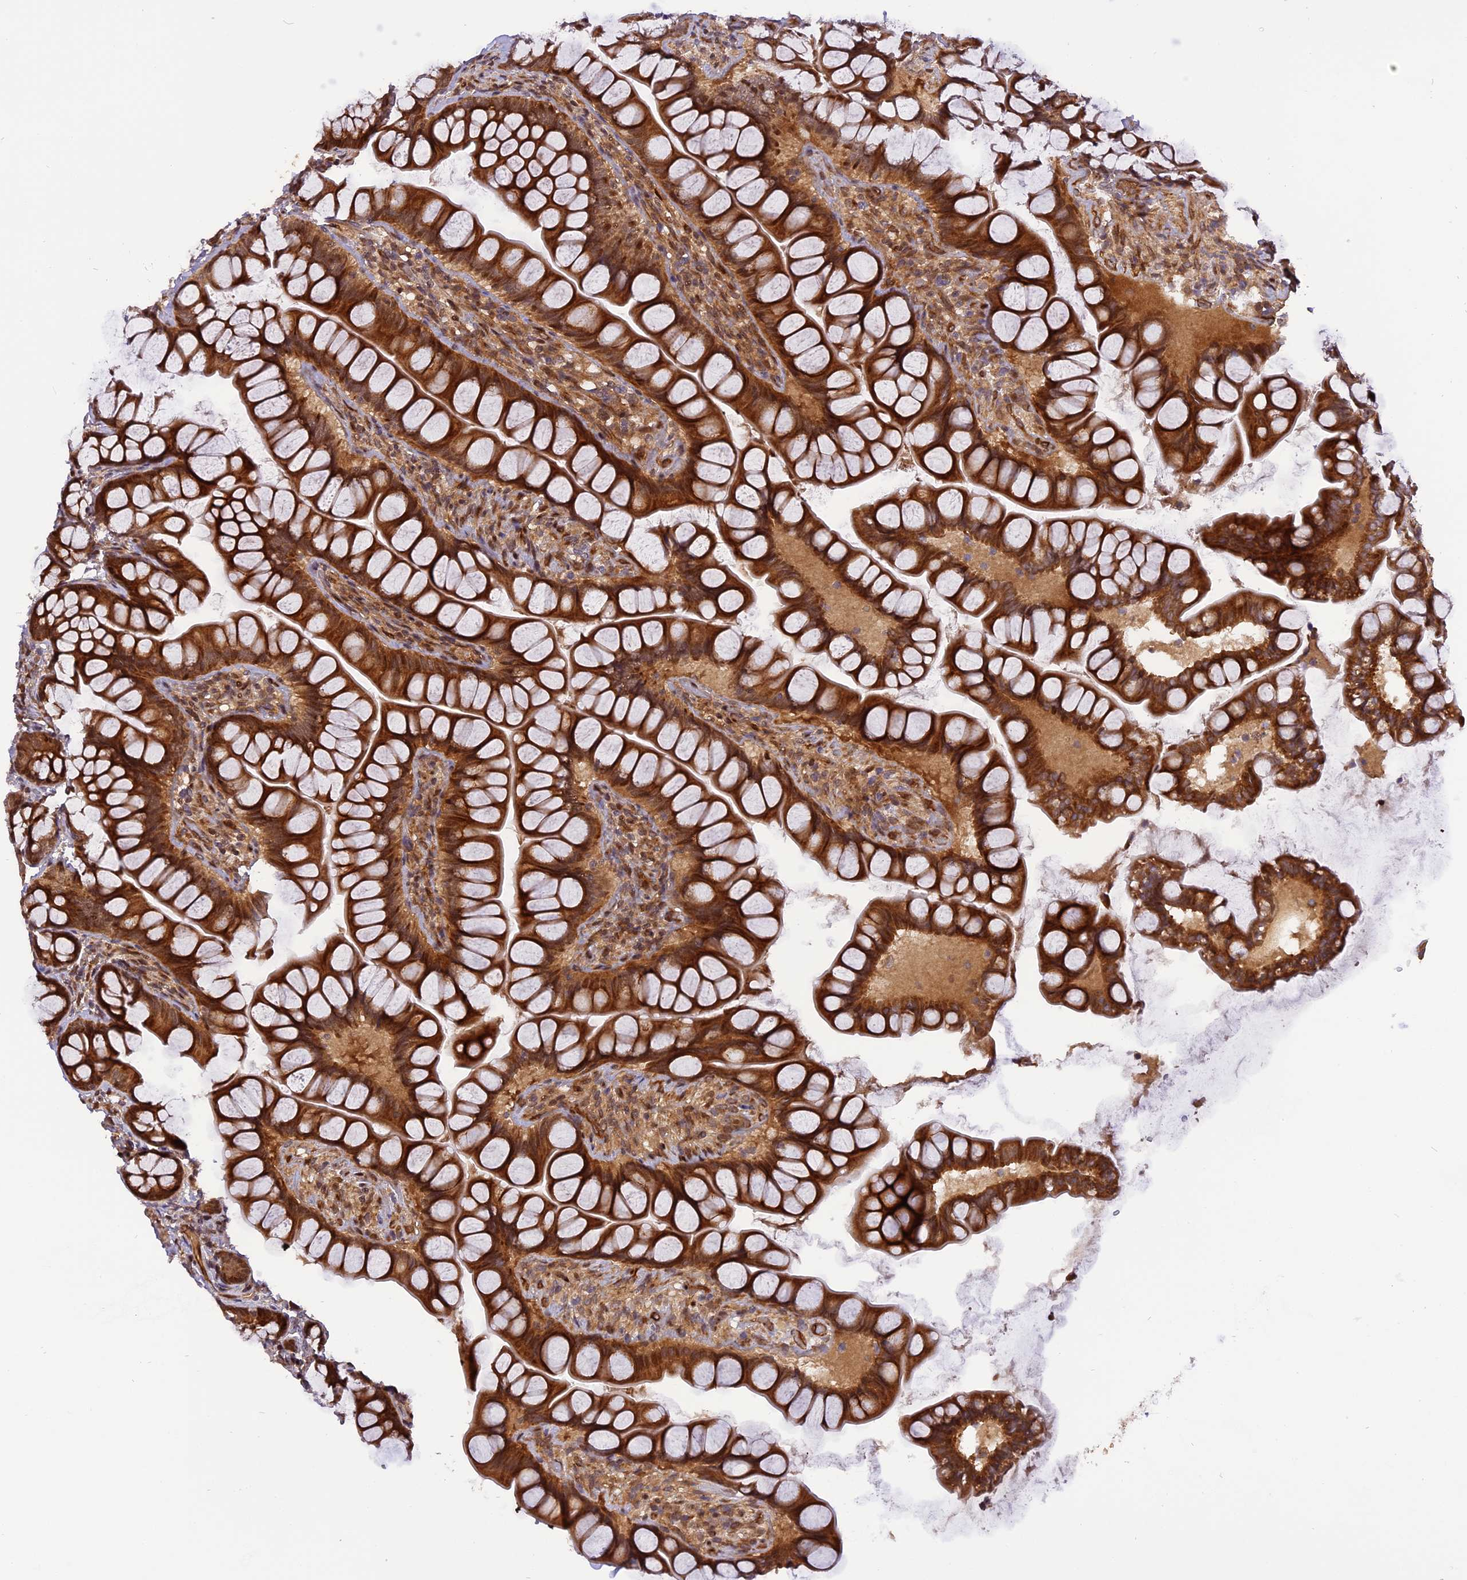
{"staining": {"intensity": "strong", "quantity": ">75%", "location": "cytoplasmic/membranous,nuclear"}, "tissue": "small intestine", "cell_type": "Glandular cells", "image_type": "normal", "snomed": [{"axis": "morphology", "description": "Normal tissue, NOS"}, {"axis": "topography", "description": "Small intestine"}], "caption": "This is a photomicrograph of immunohistochemistry staining of benign small intestine, which shows strong staining in the cytoplasmic/membranous,nuclear of glandular cells.", "gene": "MICALL1", "patient": {"sex": "male", "age": 70}}